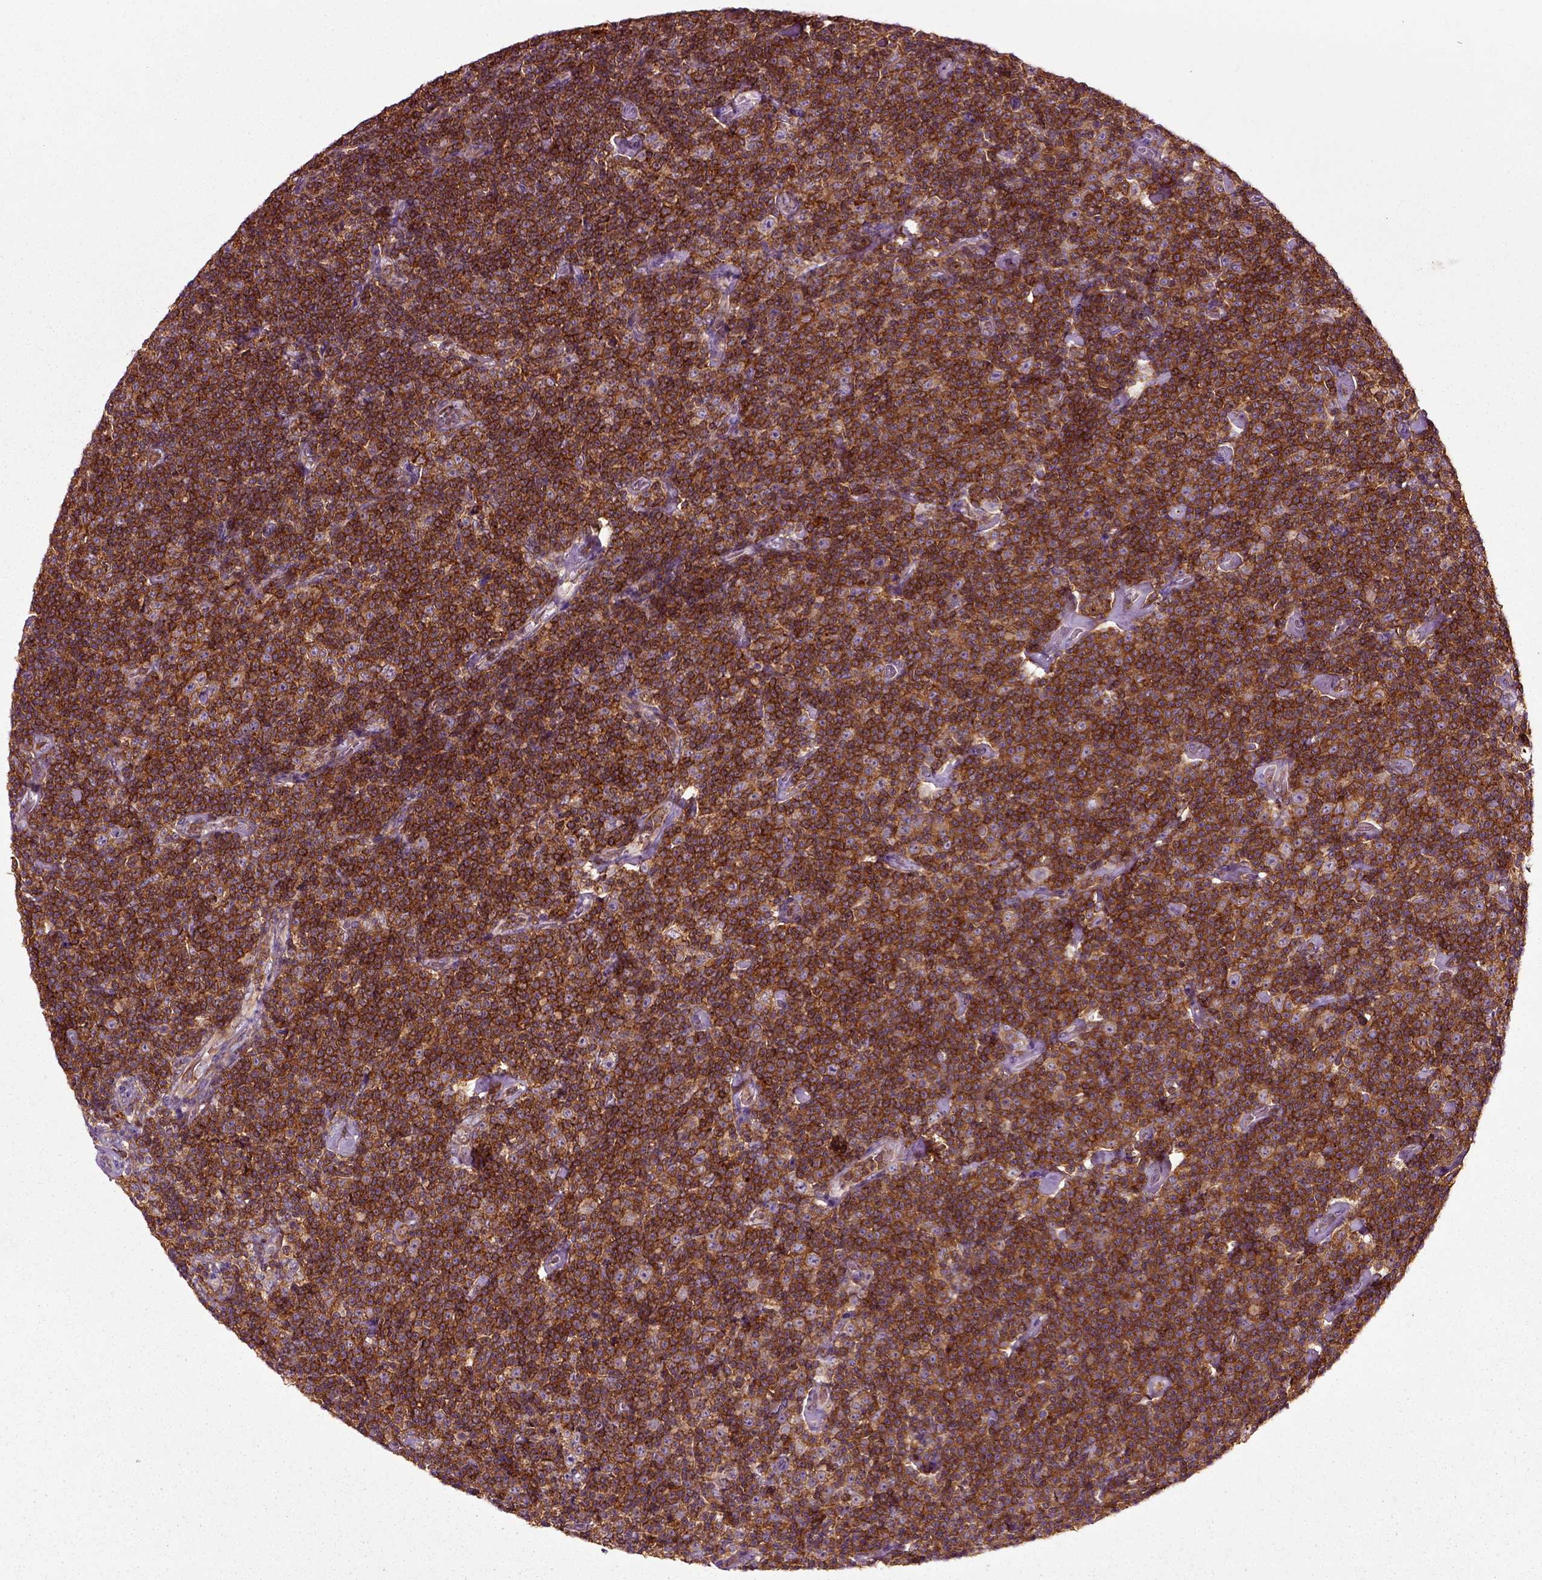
{"staining": {"intensity": "strong", "quantity": ">75%", "location": "cytoplasmic/membranous"}, "tissue": "lymphoma", "cell_type": "Tumor cells", "image_type": "cancer", "snomed": [{"axis": "morphology", "description": "Malignant lymphoma, non-Hodgkin's type, Low grade"}, {"axis": "topography", "description": "Lymph node"}], "caption": "Lymphoma stained with immunohistochemistry displays strong cytoplasmic/membranous positivity in approximately >75% of tumor cells. (Stains: DAB (3,3'-diaminobenzidine) in brown, nuclei in blue, Microscopy: brightfield microscopy at high magnification).", "gene": "RHOF", "patient": {"sex": "male", "age": 81}}